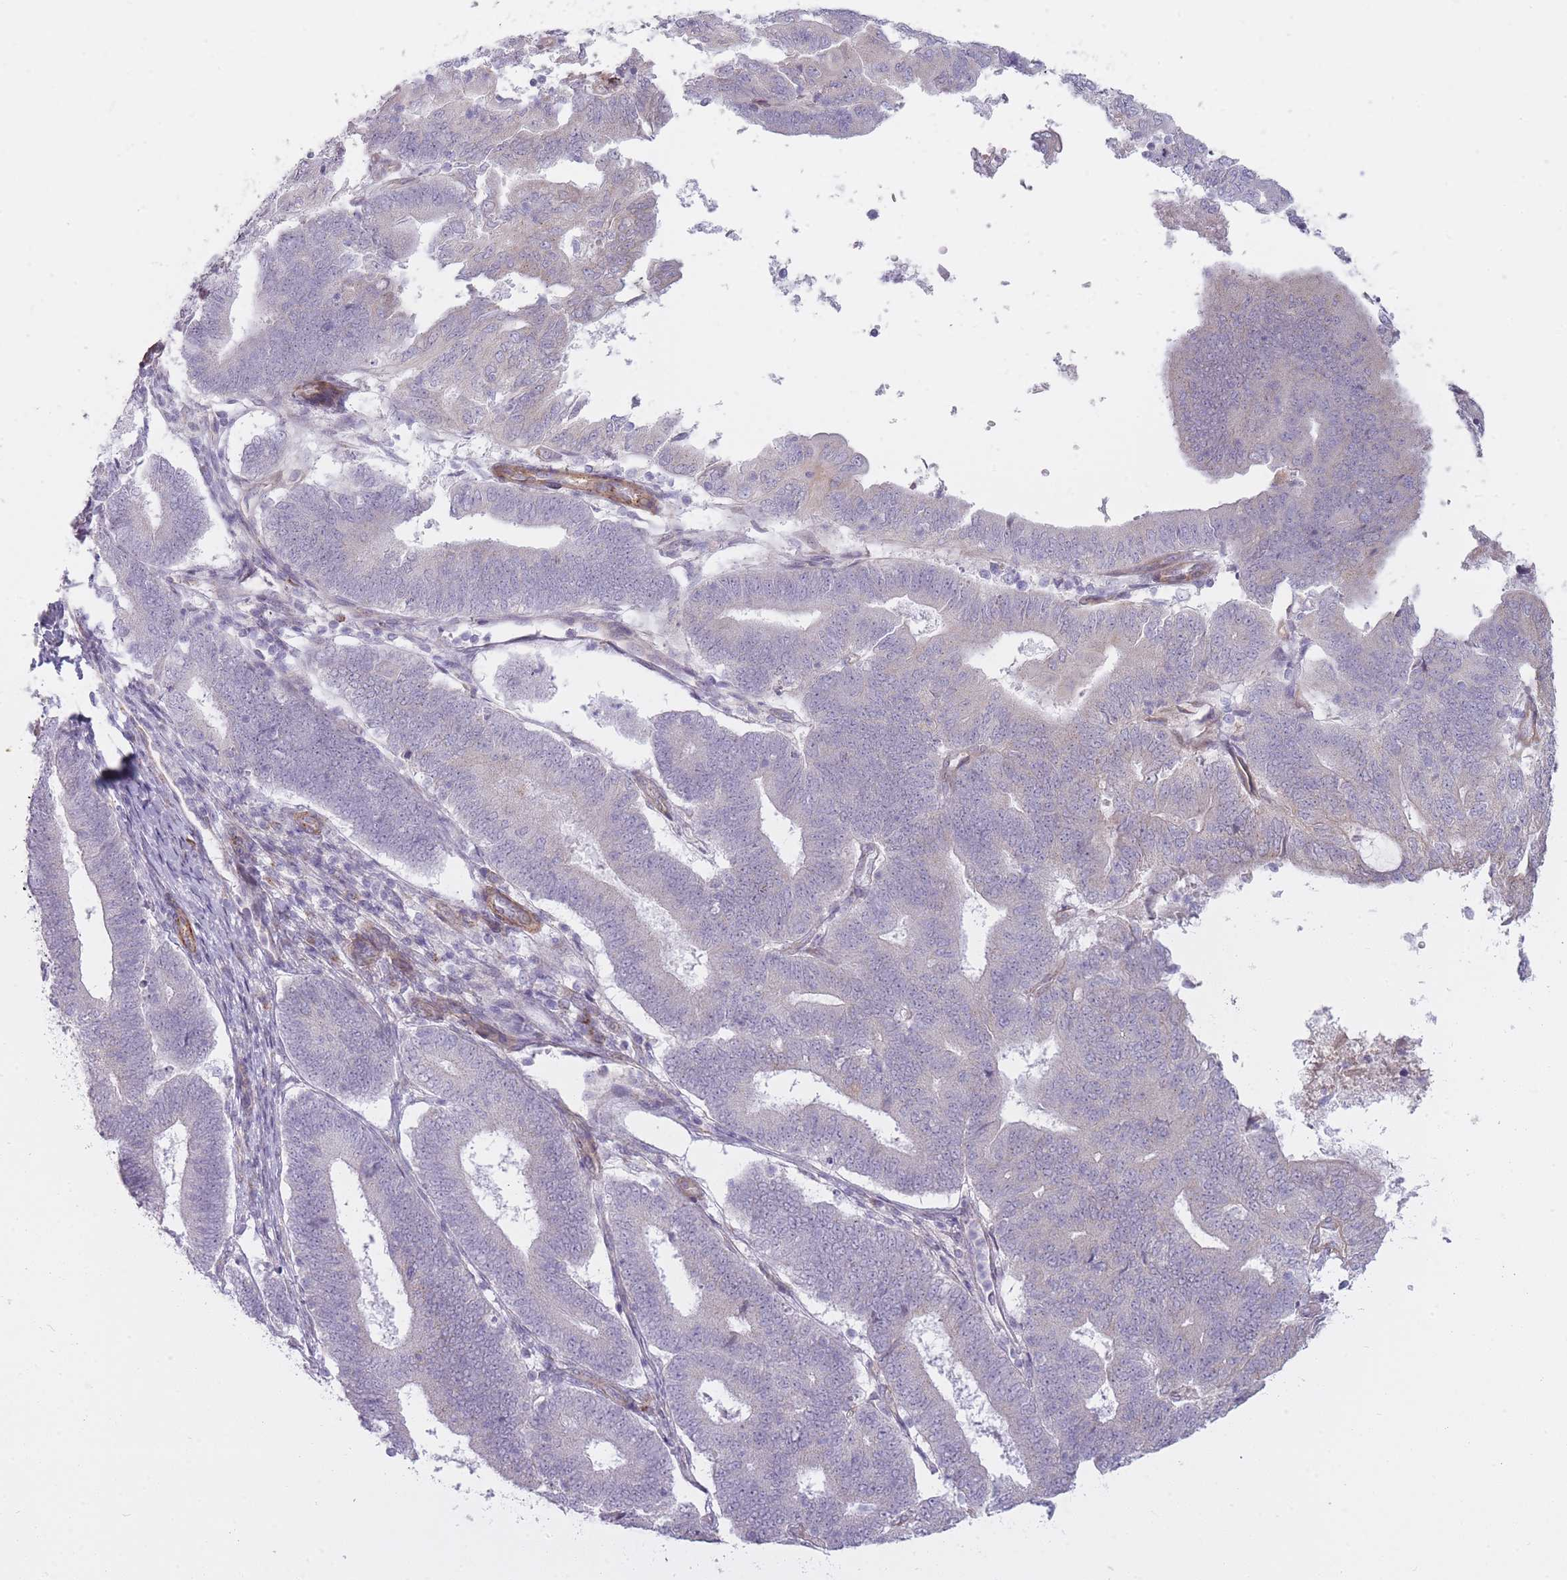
{"staining": {"intensity": "negative", "quantity": "none", "location": "none"}, "tissue": "endometrial cancer", "cell_type": "Tumor cells", "image_type": "cancer", "snomed": [{"axis": "morphology", "description": "Adenocarcinoma, NOS"}, {"axis": "topography", "description": "Endometrium"}], "caption": "This is an IHC histopathology image of human endometrial cancer. There is no staining in tumor cells.", "gene": "PGRMC2", "patient": {"sex": "female", "age": 70}}